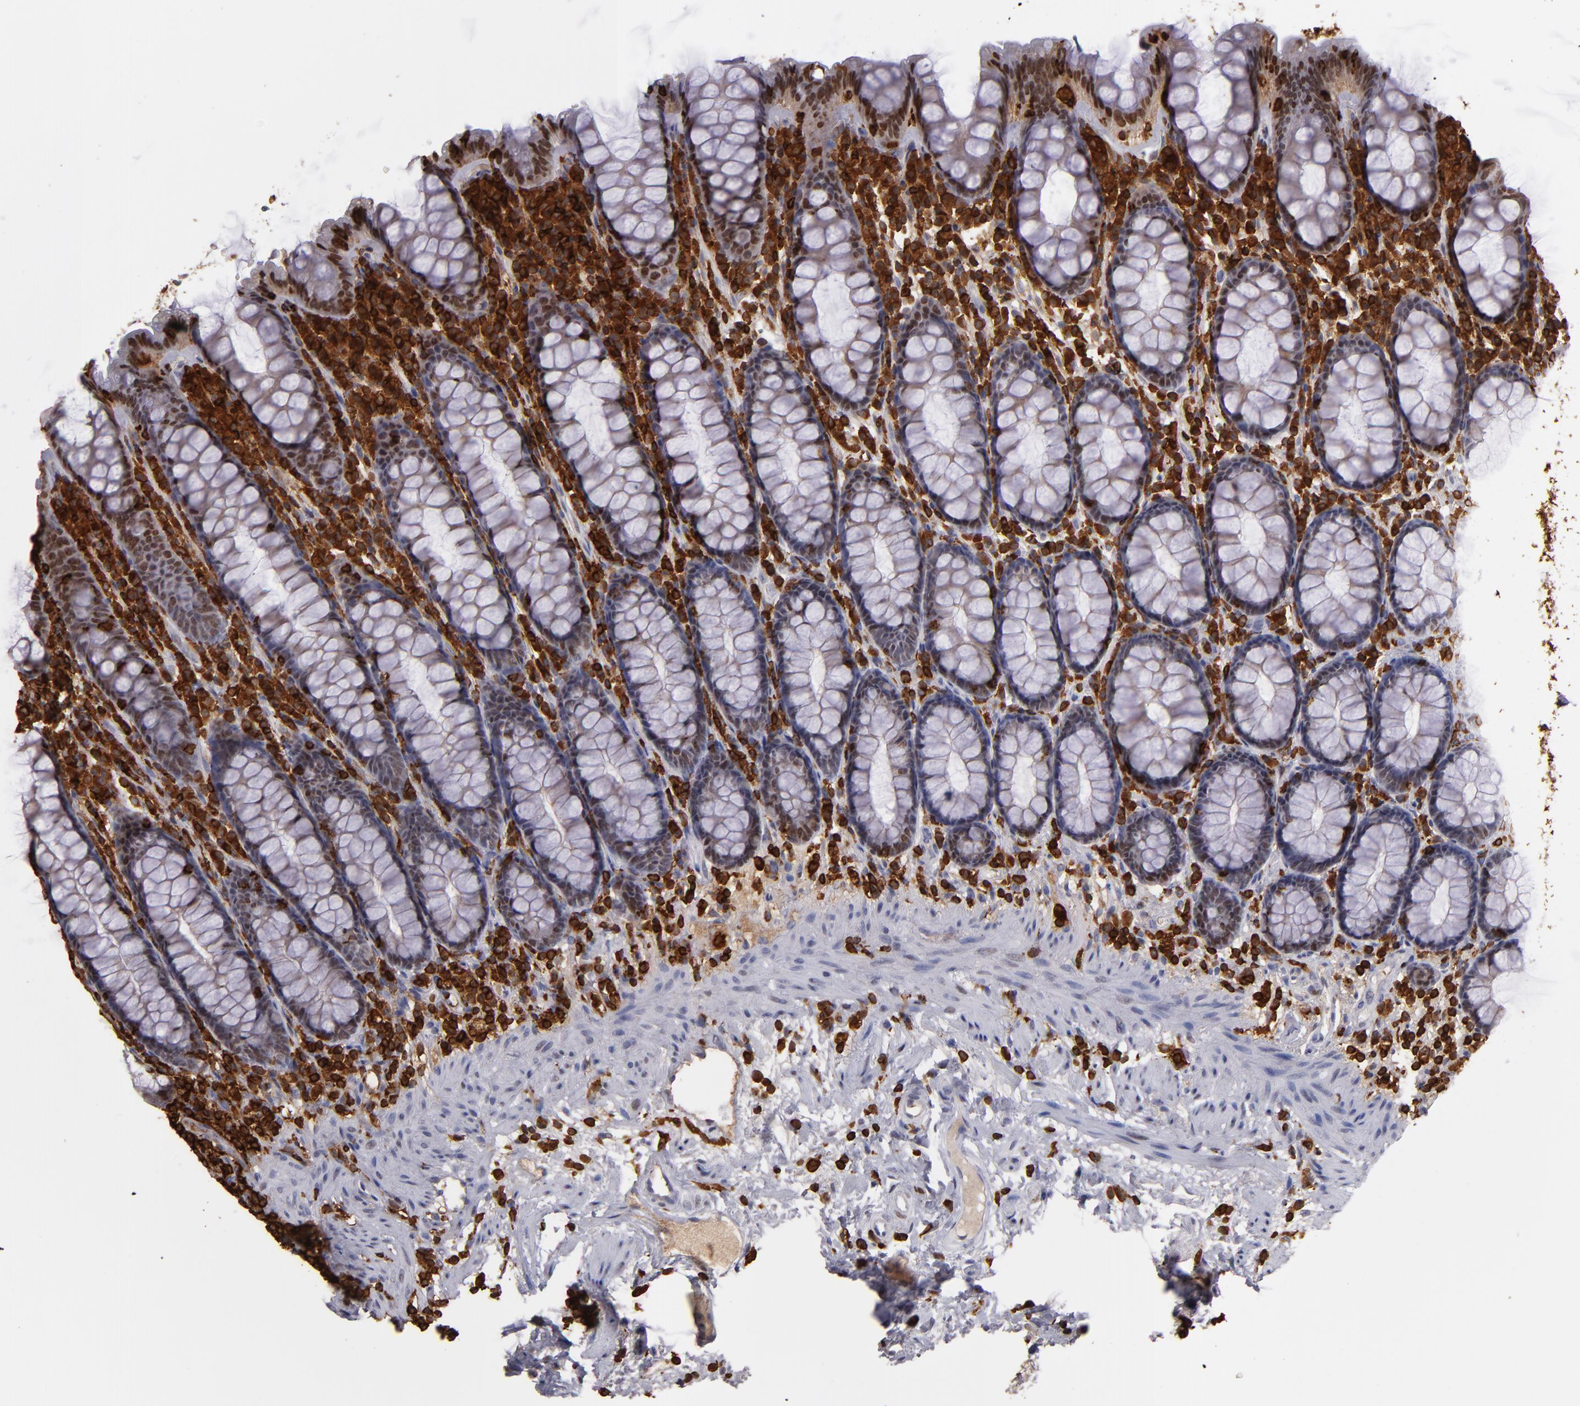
{"staining": {"intensity": "weak", "quantity": "25%-75%", "location": "nuclear"}, "tissue": "rectum", "cell_type": "Glandular cells", "image_type": "normal", "snomed": [{"axis": "morphology", "description": "Normal tissue, NOS"}, {"axis": "topography", "description": "Rectum"}], "caption": "Rectum stained with DAB (3,3'-diaminobenzidine) immunohistochemistry demonstrates low levels of weak nuclear positivity in about 25%-75% of glandular cells. (DAB IHC with brightfield microscopy, high magnification).", "gene": "WAS", "patient": {"sex": "male", "age": 92}}